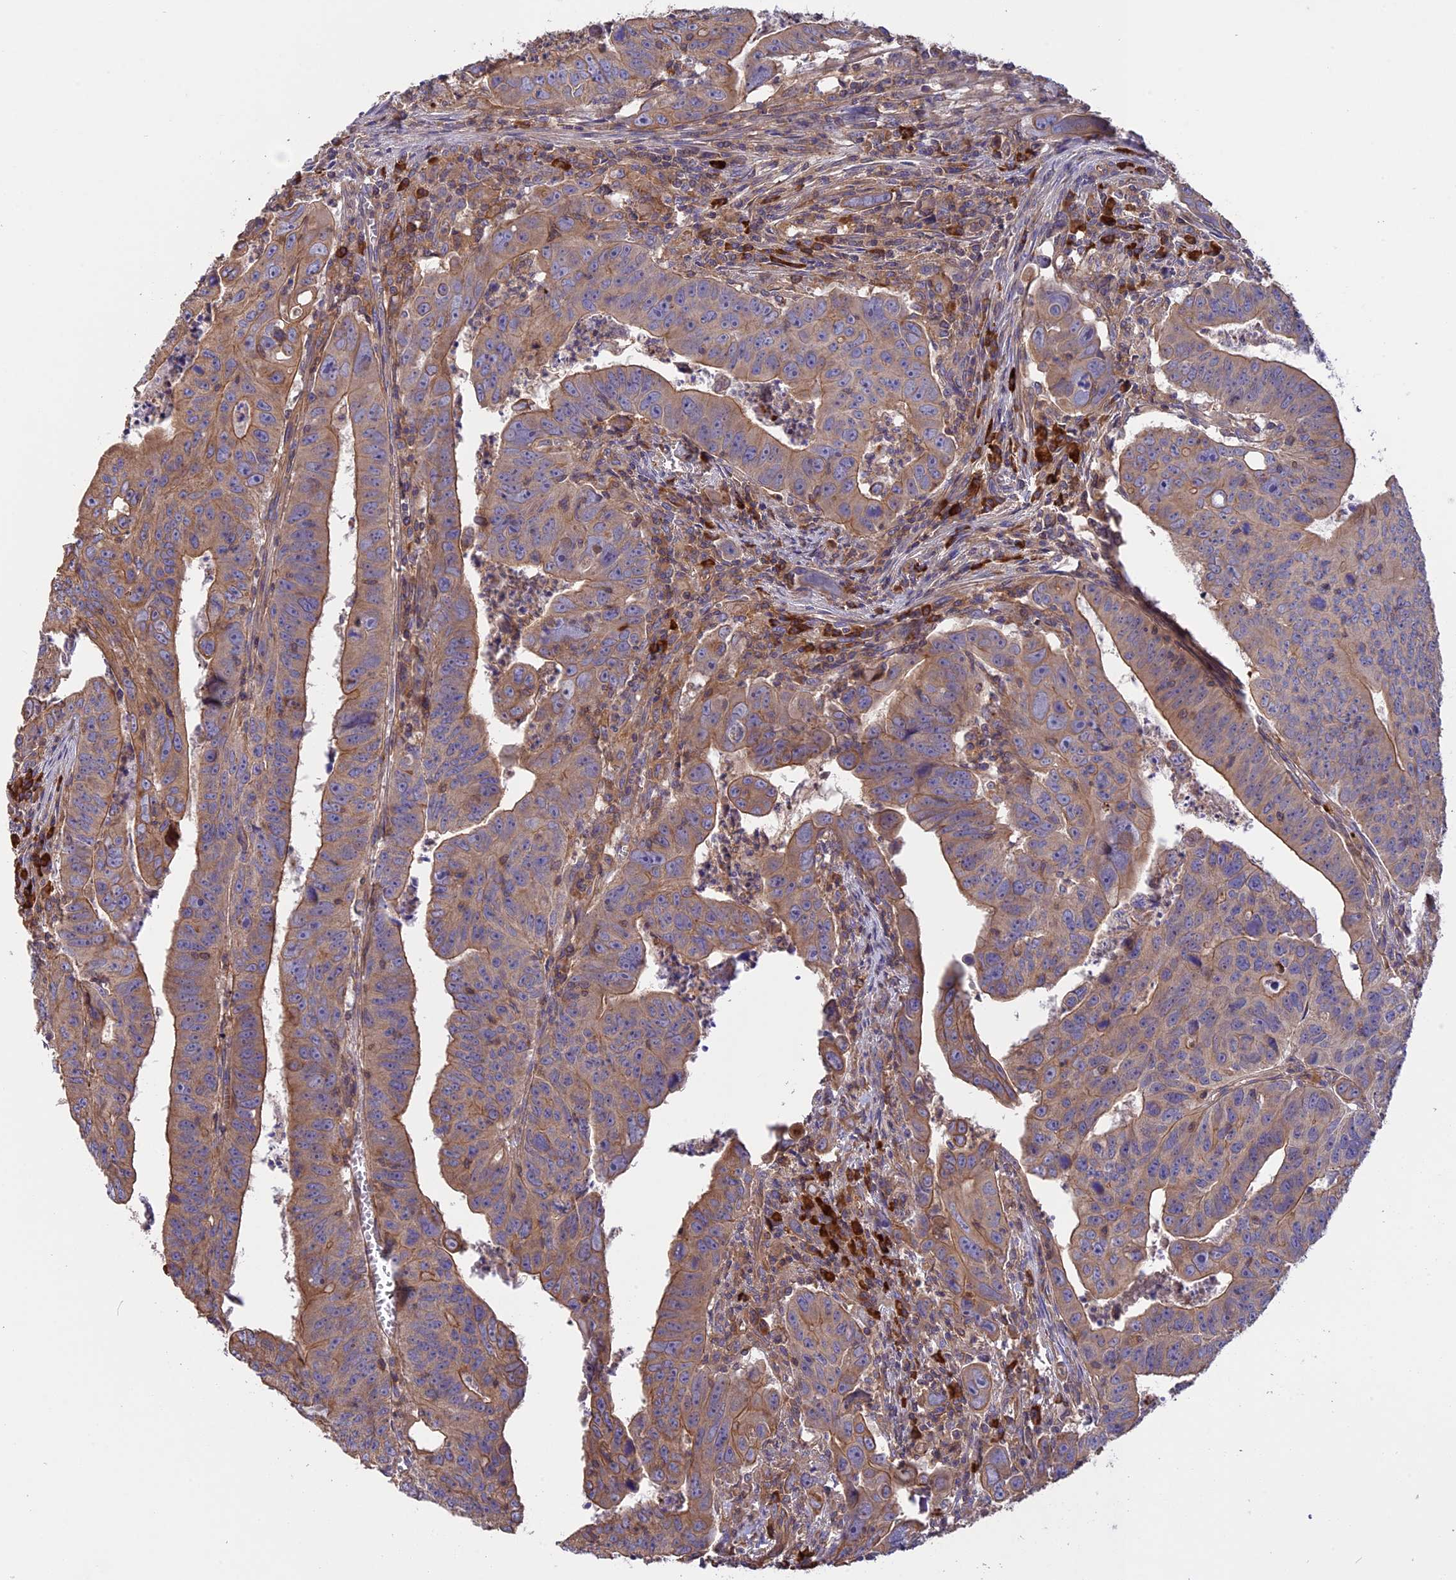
{"staining": {"intensity": "moderate", "quantity": ">75%", "location": "cytoplasmic/membranous"}, "tissue": "colorectal cancer", "cell_type": "Tumor cells", "image_type": "cancer", "snomed": [{"axis": "morphology", "description": "Adenocarcinoma, NOS"}, {"axis": "topography", "description": "Rectum"}], "caption": "Moderate cytoplasmic/membranous protein staining is appreciated in approximately >75% of tumor cells in colorectal cancer.", "gene": "GAS8", "patient": {"sex": "male", "age": 69}}